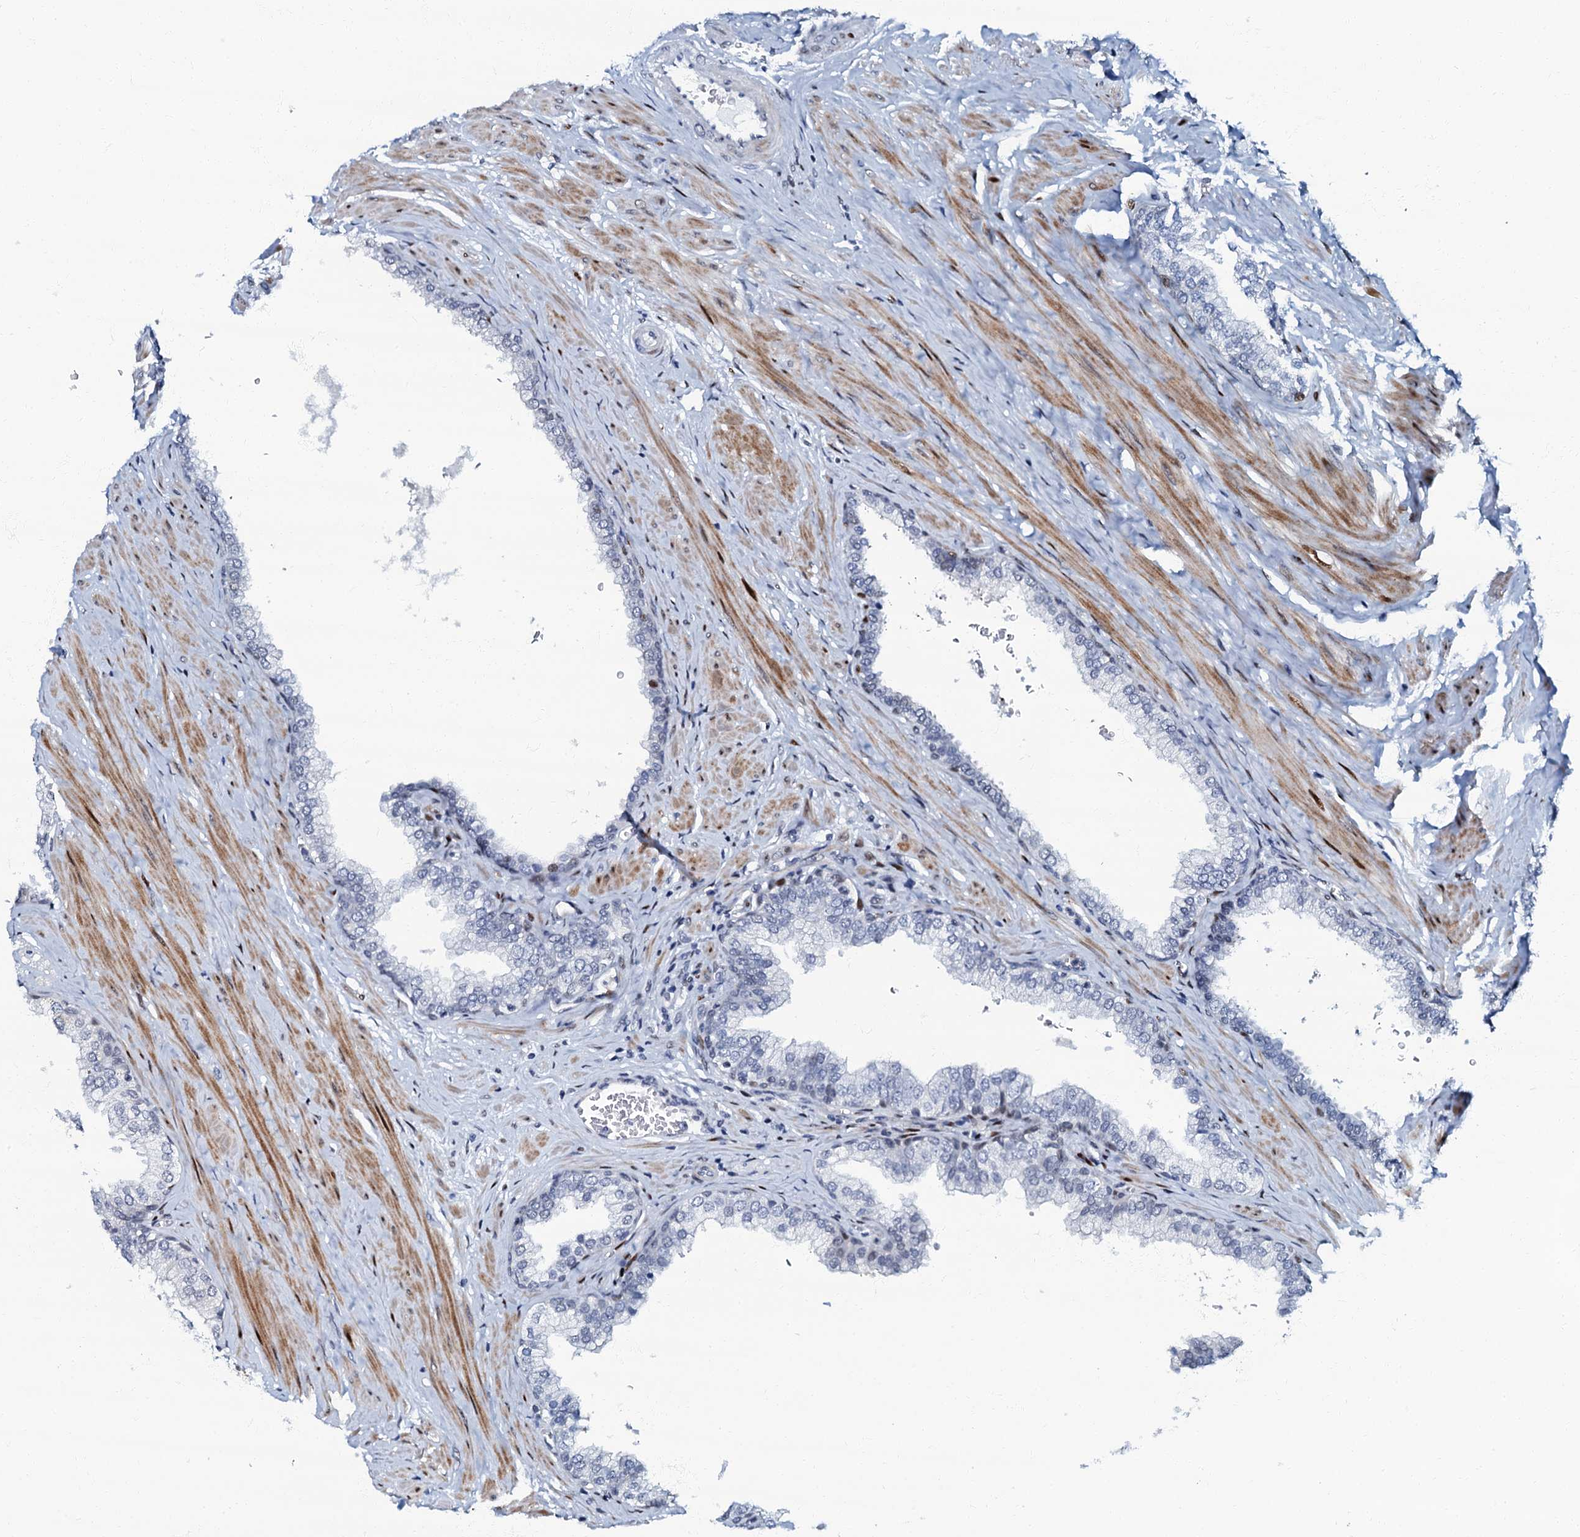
{"staining": {"intensity": "weak", "quantity": "<25%", "location": "nuclear"}, "tissue": "prostate", "cell_type": "Glandular cells", "image_type": "normal", "snomed": [{"axis": "morphology", "description": "Normal tissue, NOS"}, {"axis": "morphology", "description": "Urothelial carcinoma, Low grade"}, {"axis": "topography", "description": "Urinary bladder"}, {"axis": "topography", "description": "Prostate"}], "caption": "High power microscopy histopathology image of an immunohistochemistry photomicrograph of unremarkable prostate, revealing no significant expression in glandular cells.", "gene": "MFSD5", "patient": {"sex": "male", "age": 60}}